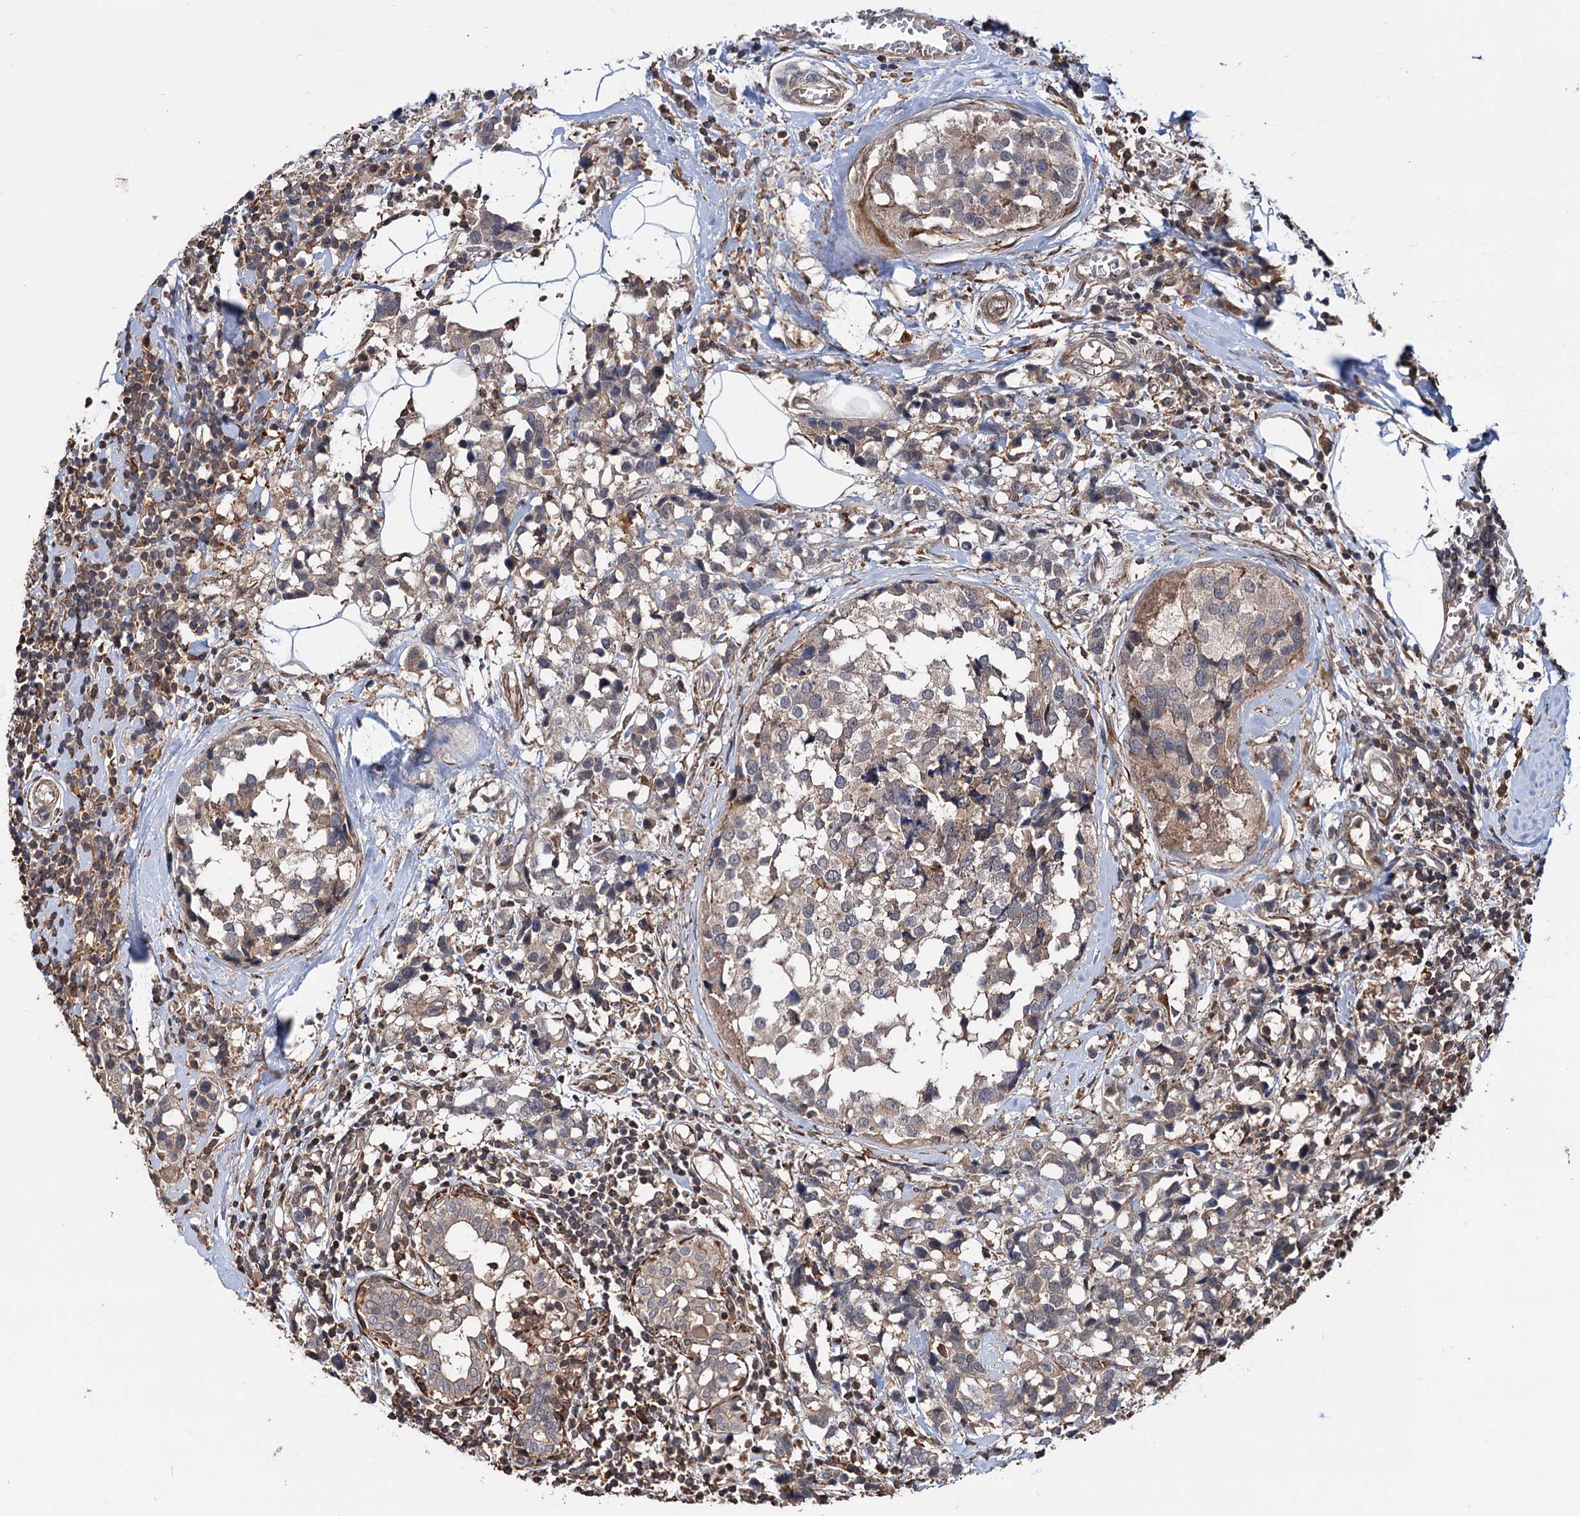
{"staining": {"intensity": "moderate", "quantity": "25%-75%", "location": "cytoplasmic/membranous"}, "tissue": "breast cancer", "cell_type": "Tumor cells", "image_type": "cancer", "snomed": [{"axis": "morphology", "description": "Lobular carcinoma"}, {"axis": "topography", "description": "Breast"}], "caption": "Human lobular carcinoma (breast) stained with a brown dye shows moderate cytoplasmic/membranous positive staining in about 25%-75% of tumor cells.", "gene": "GRIP1", "patient": {"sex": "female", "age": 59}}